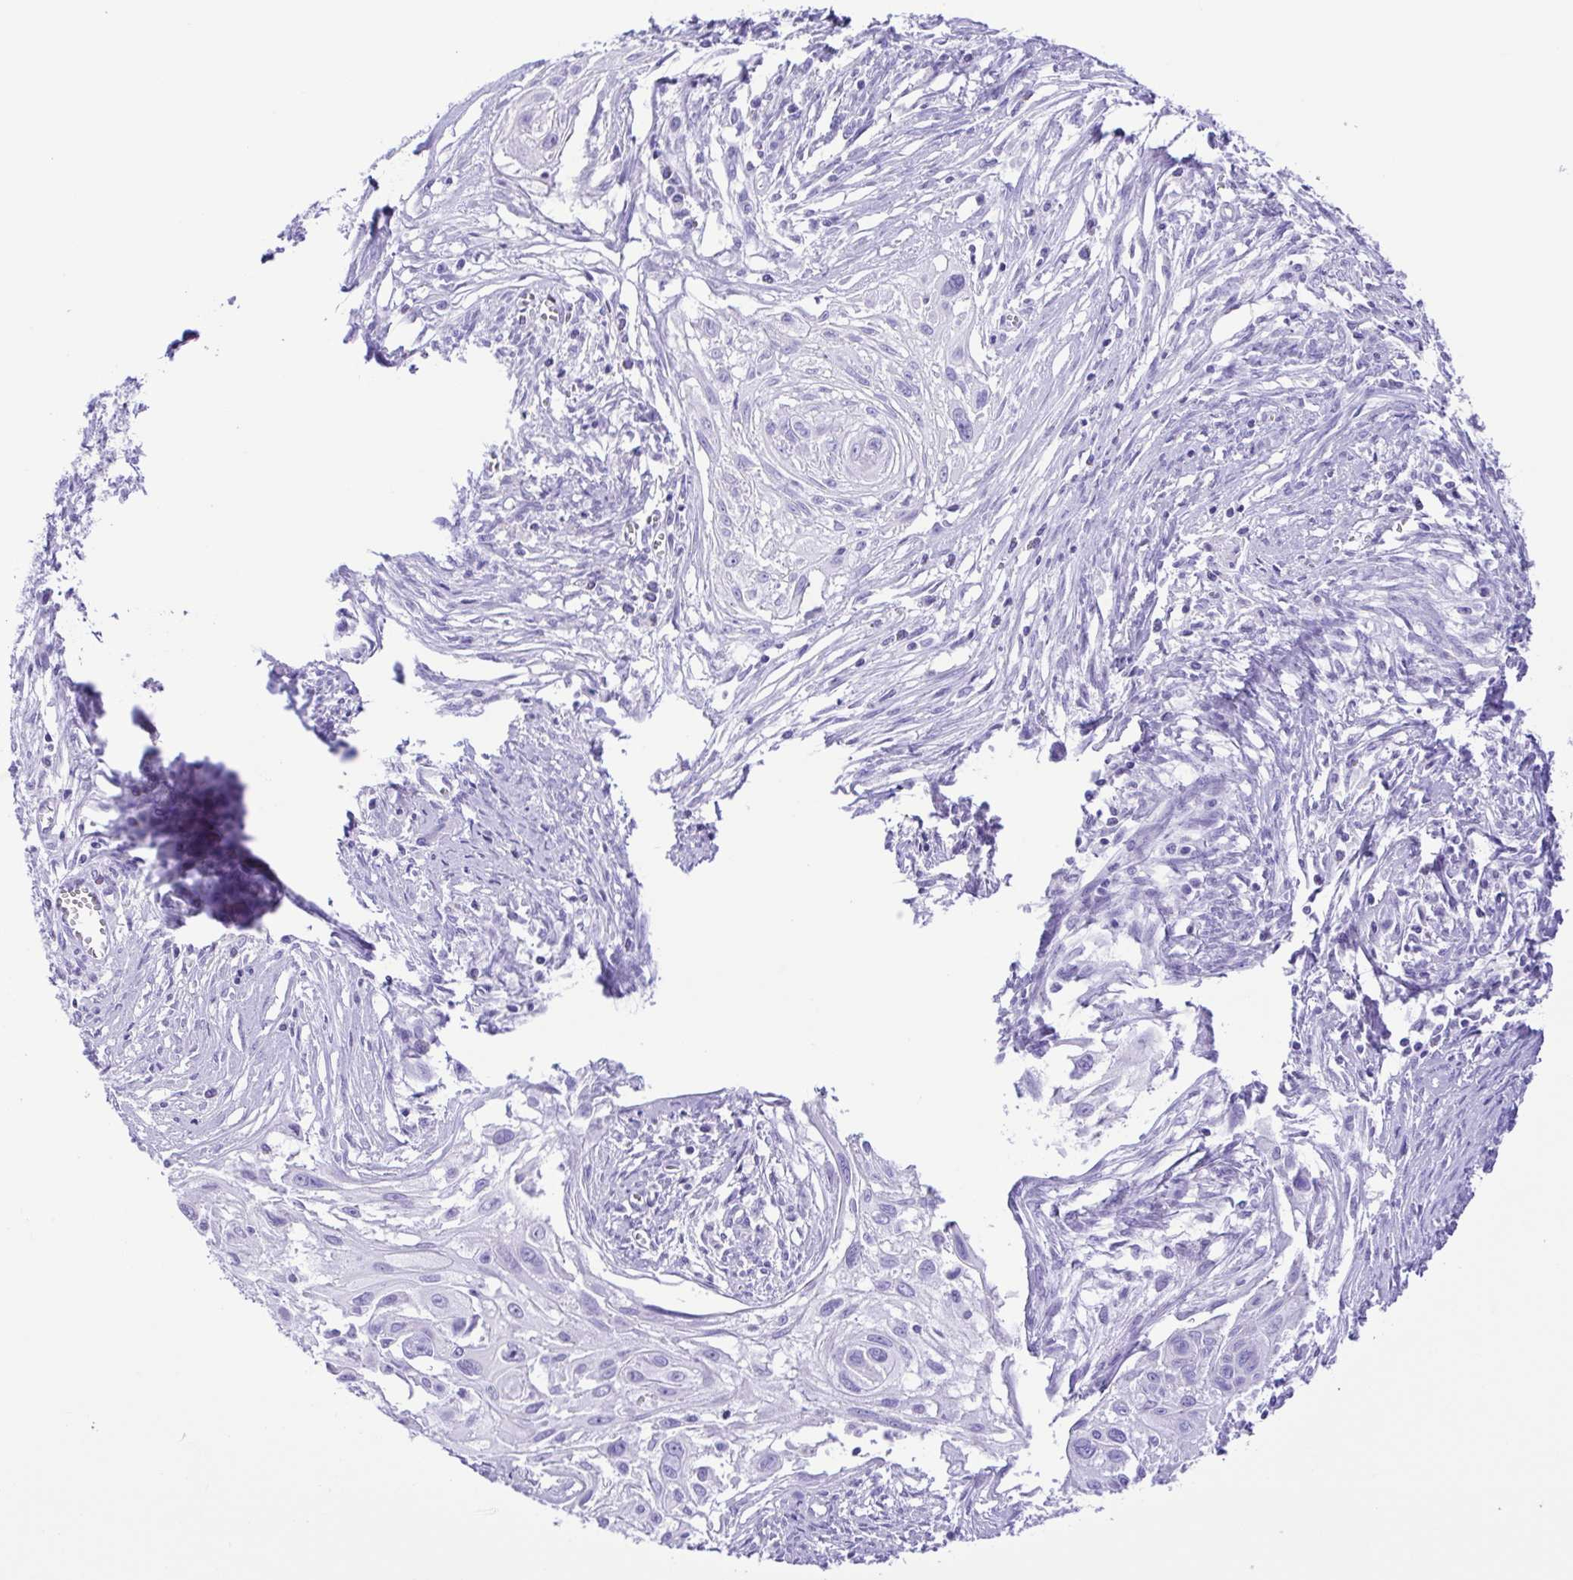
{"staining": {"intensity": "negative", "quantity": "none", "location": "none"}, "tissue": "cervical cancer", "cell_type": "Tumor cells", "image_type": "cancer", "snomed": [{"axis": "morphology", "description": "Squamous cell carcinoma, NOS"}, {"axis": "topography", "description": "Cervix"}], "caption": "Protein analysis of cervical cancer displays no significant positivity in tumor cells. (DAB (3,3'-diaminobenzidine) immunohistochemistry (IHC) visualized using brightfield microscopy, high magnification).", "gene": "ERP27", "patient": {"sex": "female", "age": 49}}